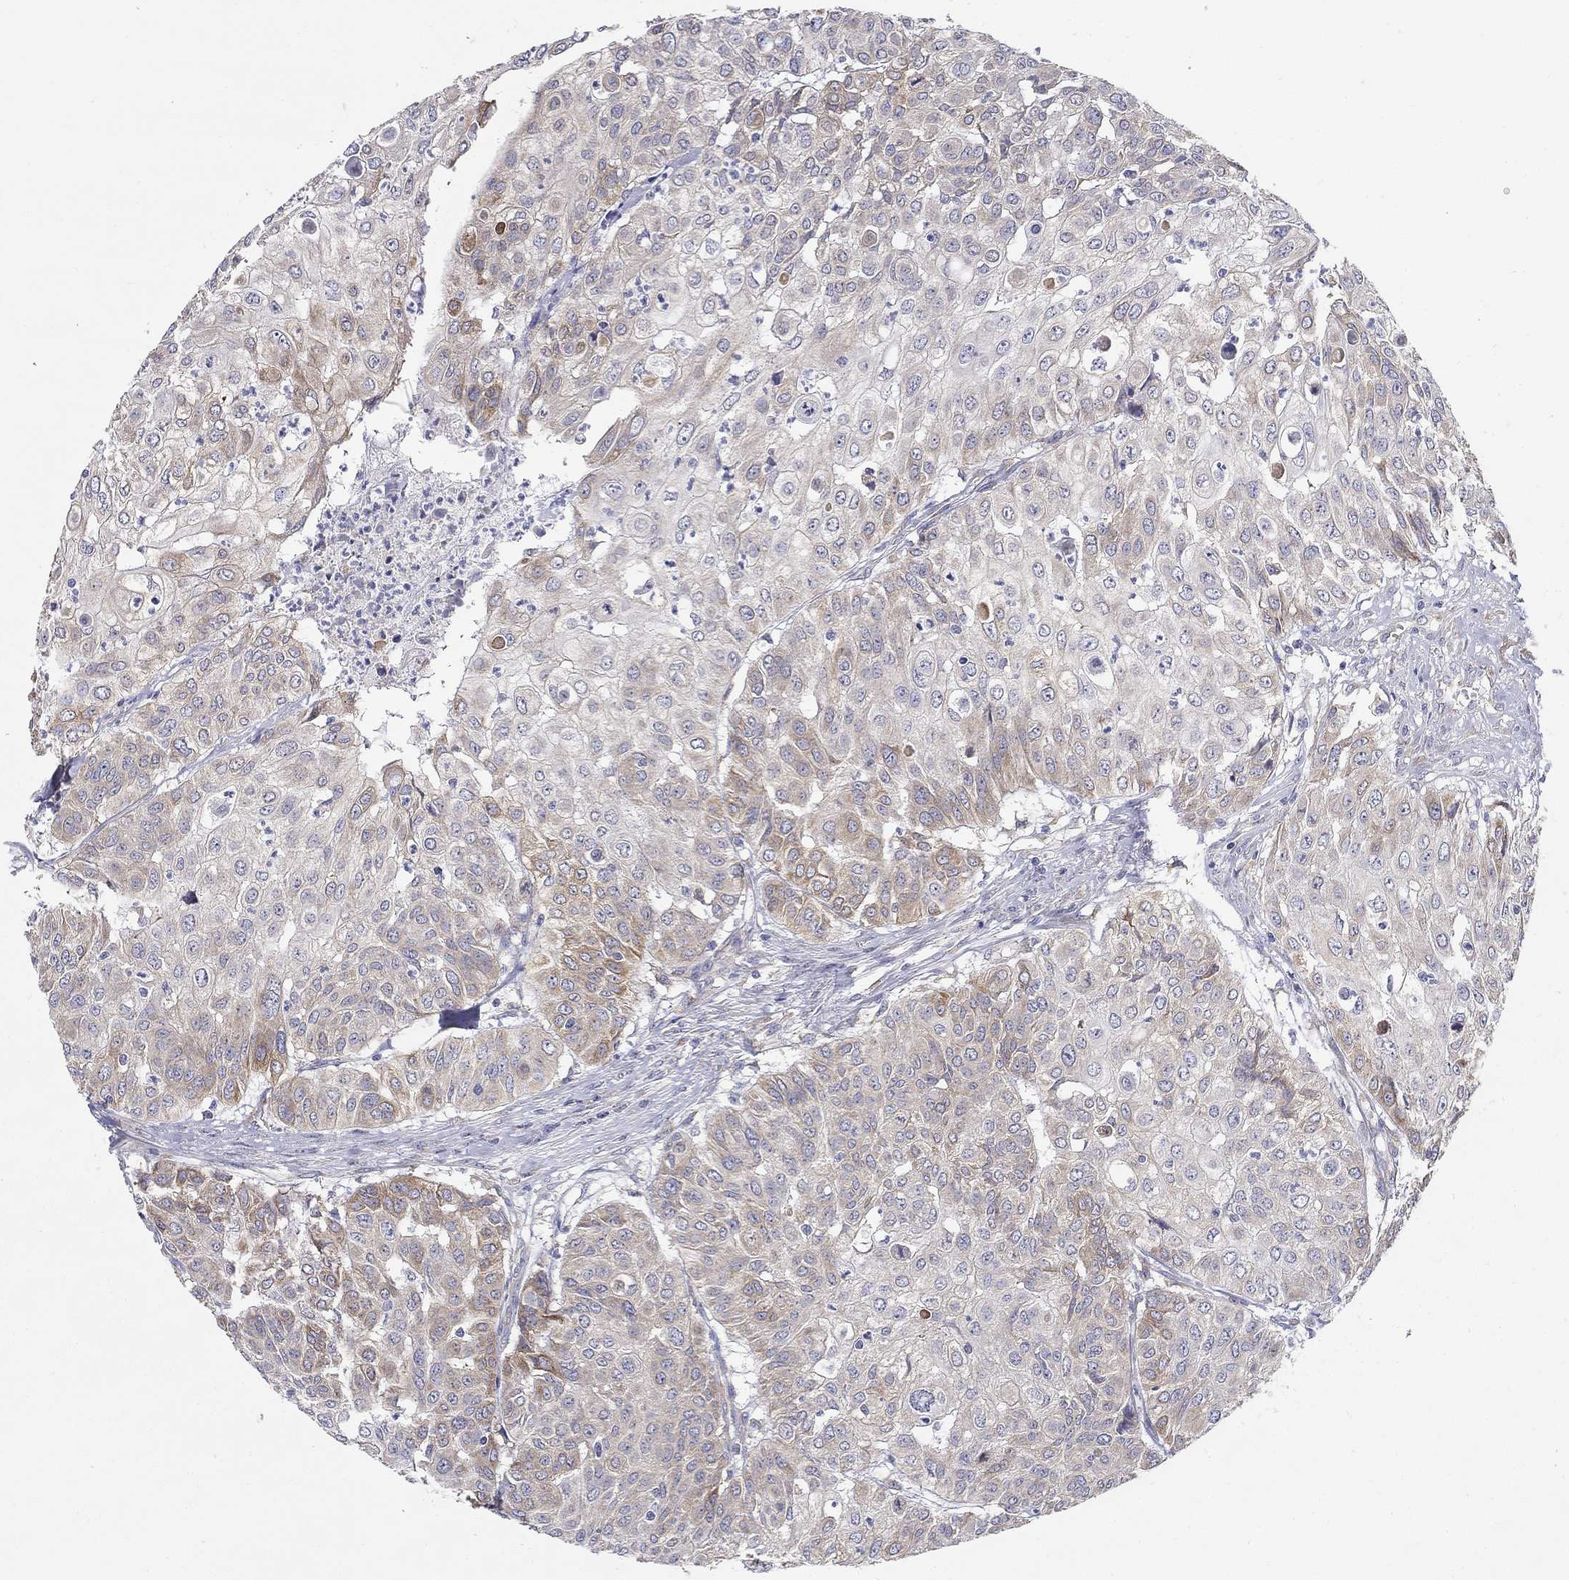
{"staining": {"intensity": "moderate", "quantity": "25%-75%", "location": "cytoplasmic/membranous"}, "tissue": "urothelial cancer", "cell_type": "Tumor cells", "image_type": "cancer", "snomed": [{"axis": "morphology", "description": "Urothelial carcinoma, High grade"}, {"axis": "topography", "description": "Urinary bladder"}], "caption": "Tumor cells show medium levels of moderate cytoplasmic/membranous positivity in approximately 25%-75% of cells in human urothelial cancer.", "gene": "QRFPR", "patient": {"sex": "female", "age": 79}}